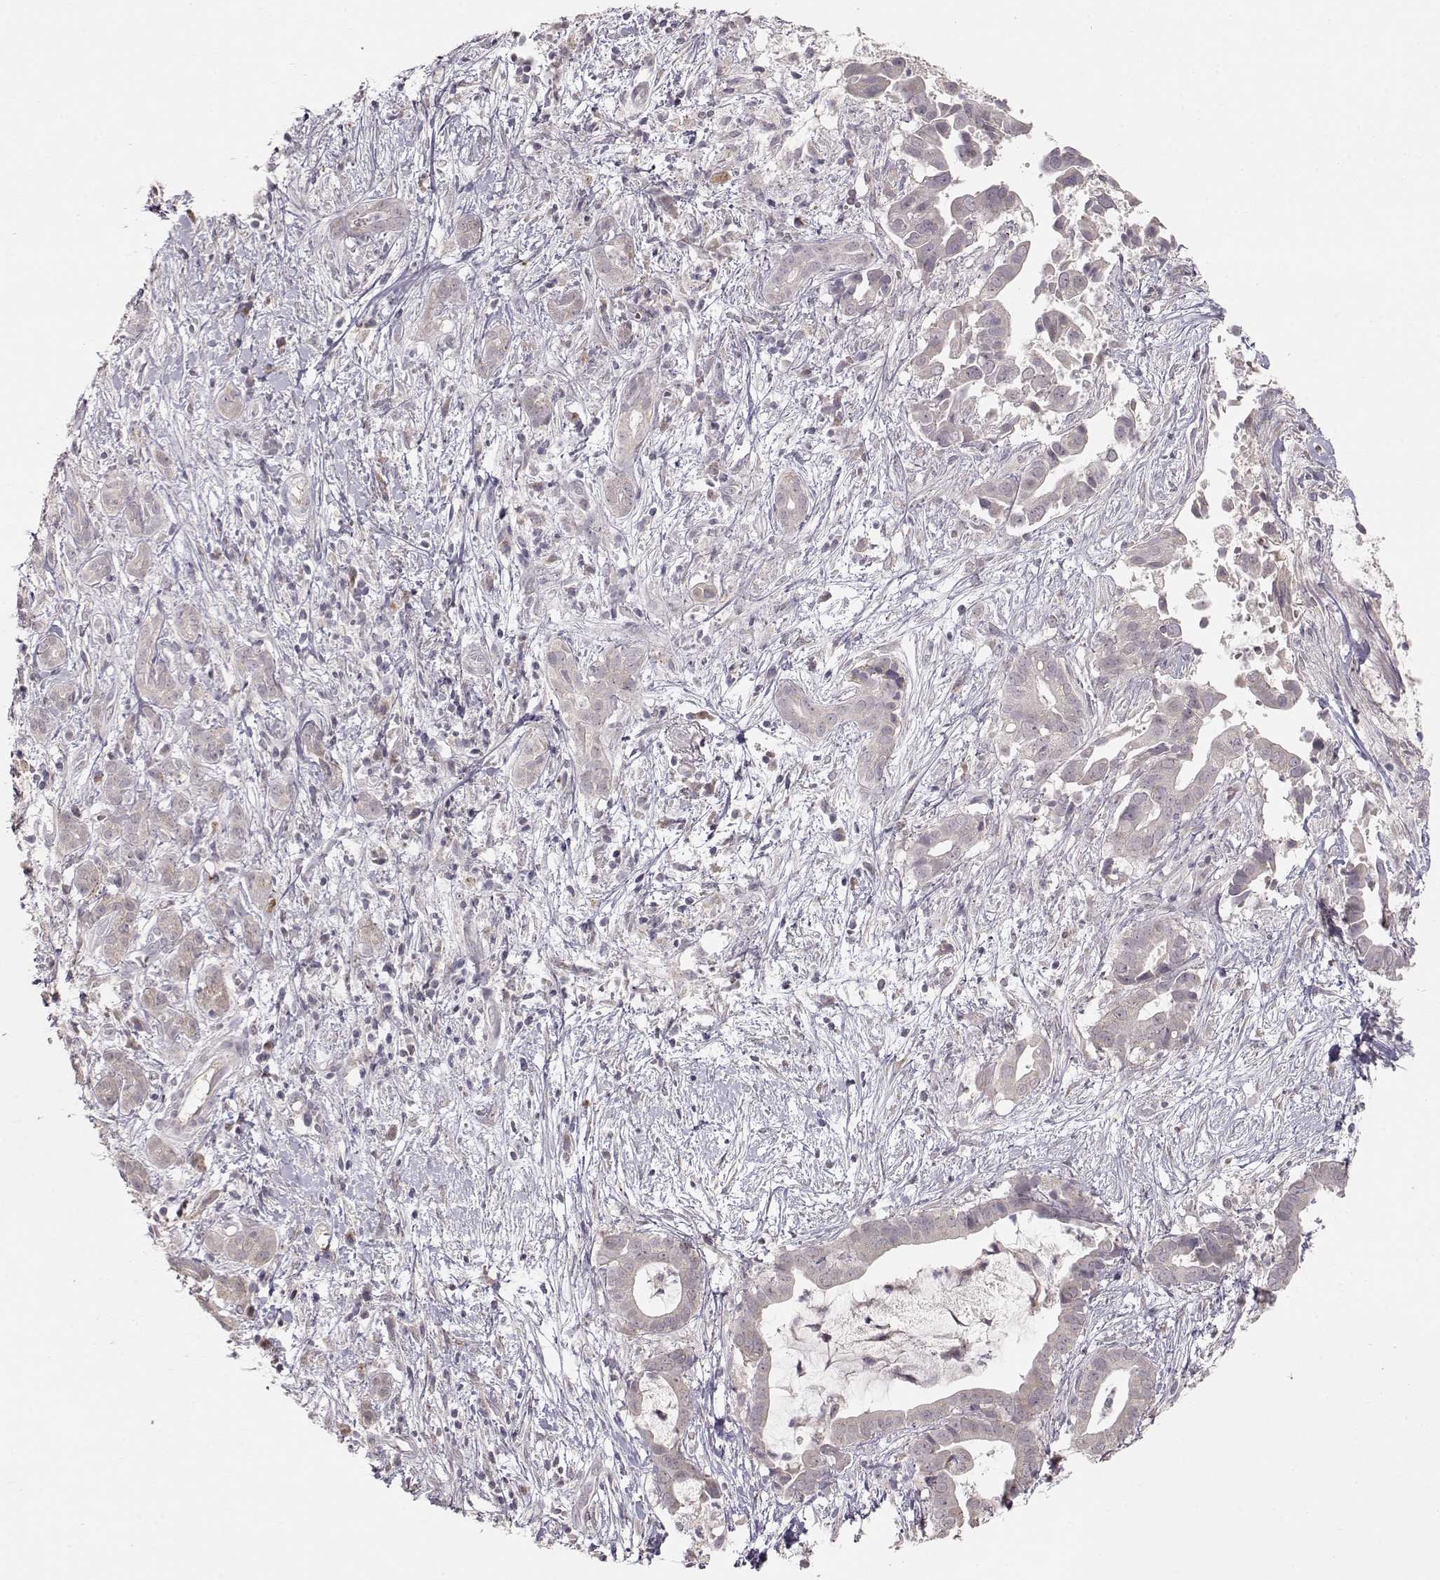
{"staining": {"intensity": "negative", "quantity": "none", "location": "none"}, "tissue": "pancreatic cancer", "cell_type": "Tumor cells", "image_type": "cancer", "snomed": [{"axis": "morphology", "description": "Adenocarcinoma, NOS"}, {"axis": "topography", "description": "Pancreas"}], "caption": "Immunohistochemistry image of human adenocarcinoma (pancreatic) stained for a protein (brown), which displays no expression in tumor cells.", "gene": "PNMT", "patient": {"sex": "male", "age": 61}}